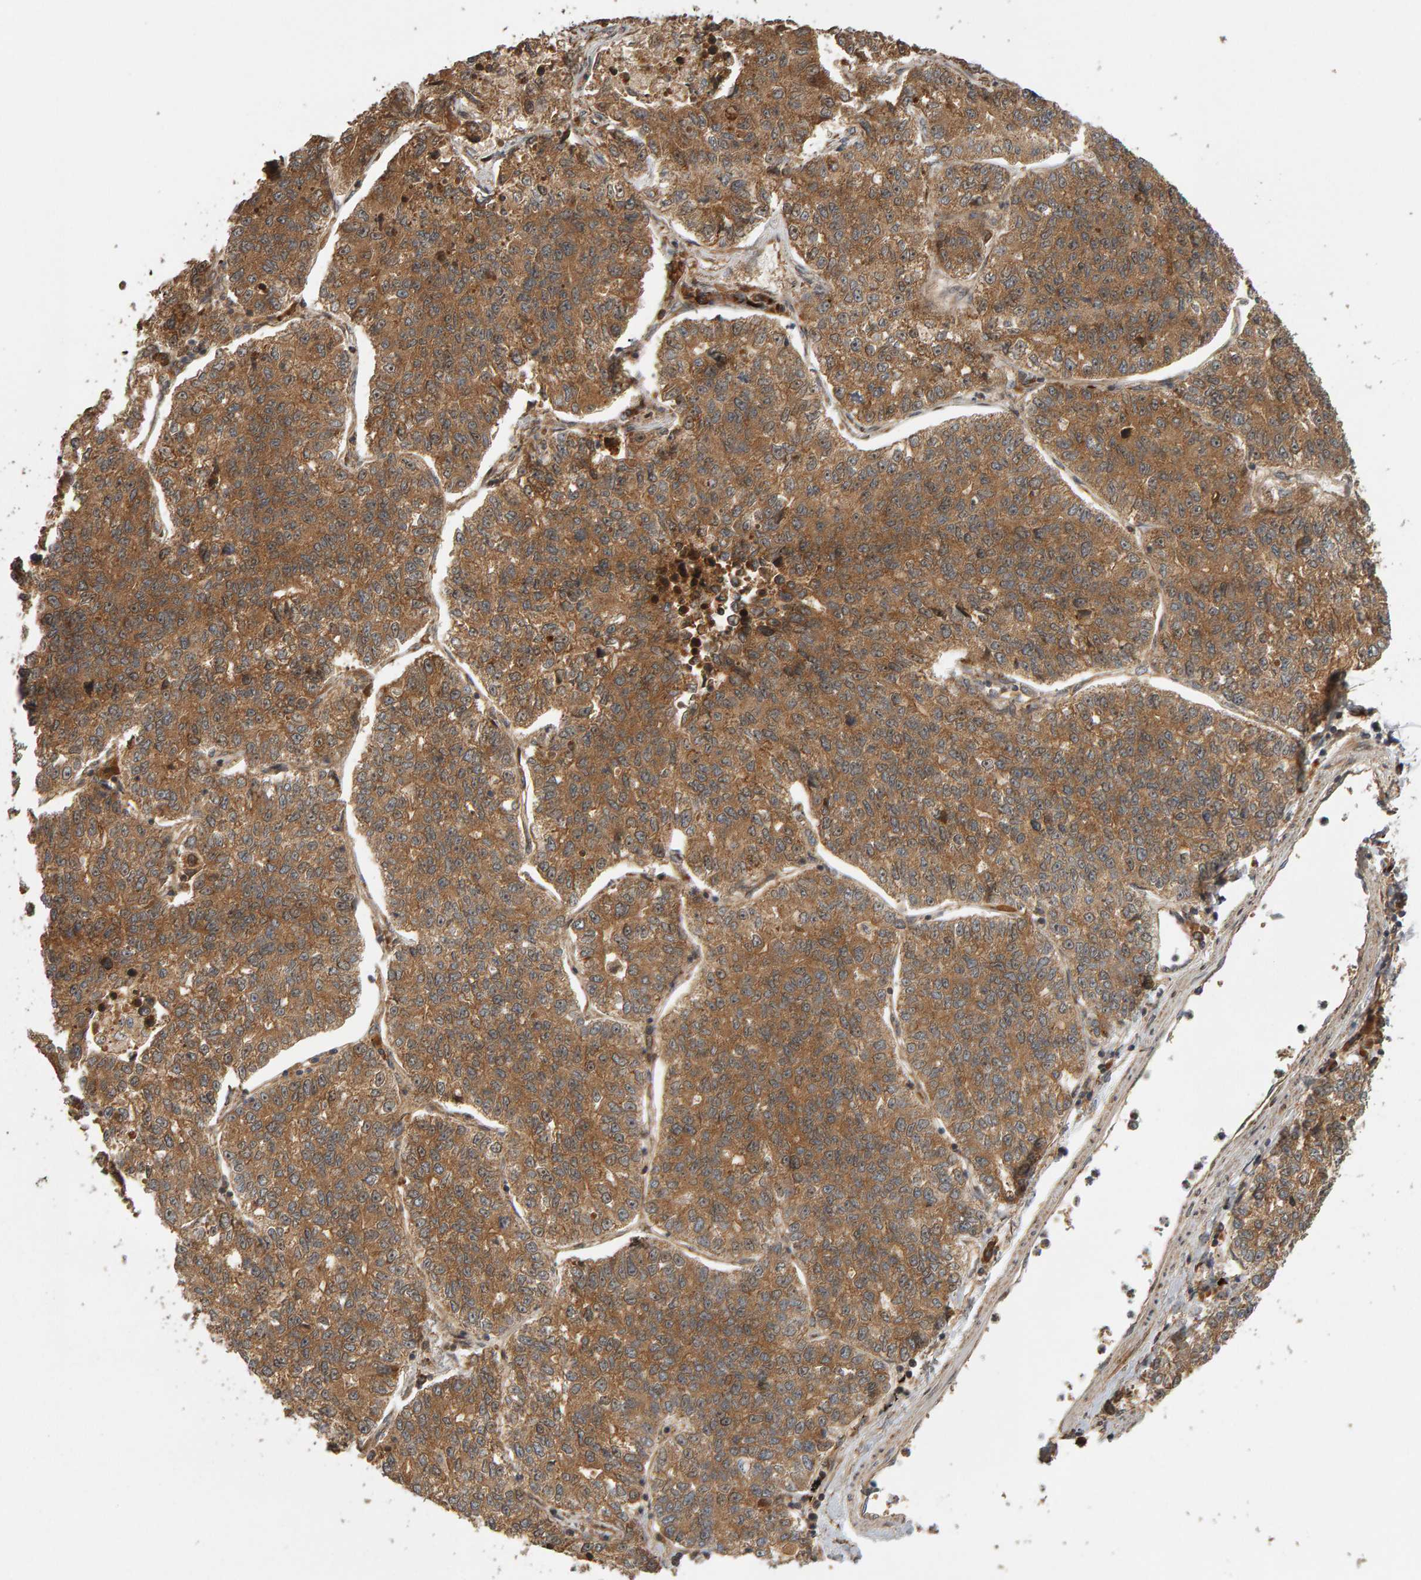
{"staining": {"intensity": "moderate", "quantity": ">75%", "location": "cytoplasmic/membranous"}, "tissue": "lung cancer", "cell_type": "Tumor cells", "image_type": "cancer", "snomed": [{"axis": "morphology", "description": "Adenocarcinoma, NOS"}, {"axis": "topography", "description": "Lung"}], "caption": "Brown immunohistochemical staining in human lung adenocarcinoma exhibits moderate cytoplasmic/membranous expression in about >75% of tumor cells.", "gene": "ZFAND1", "patient": {"sex": "male", "age": 49}}